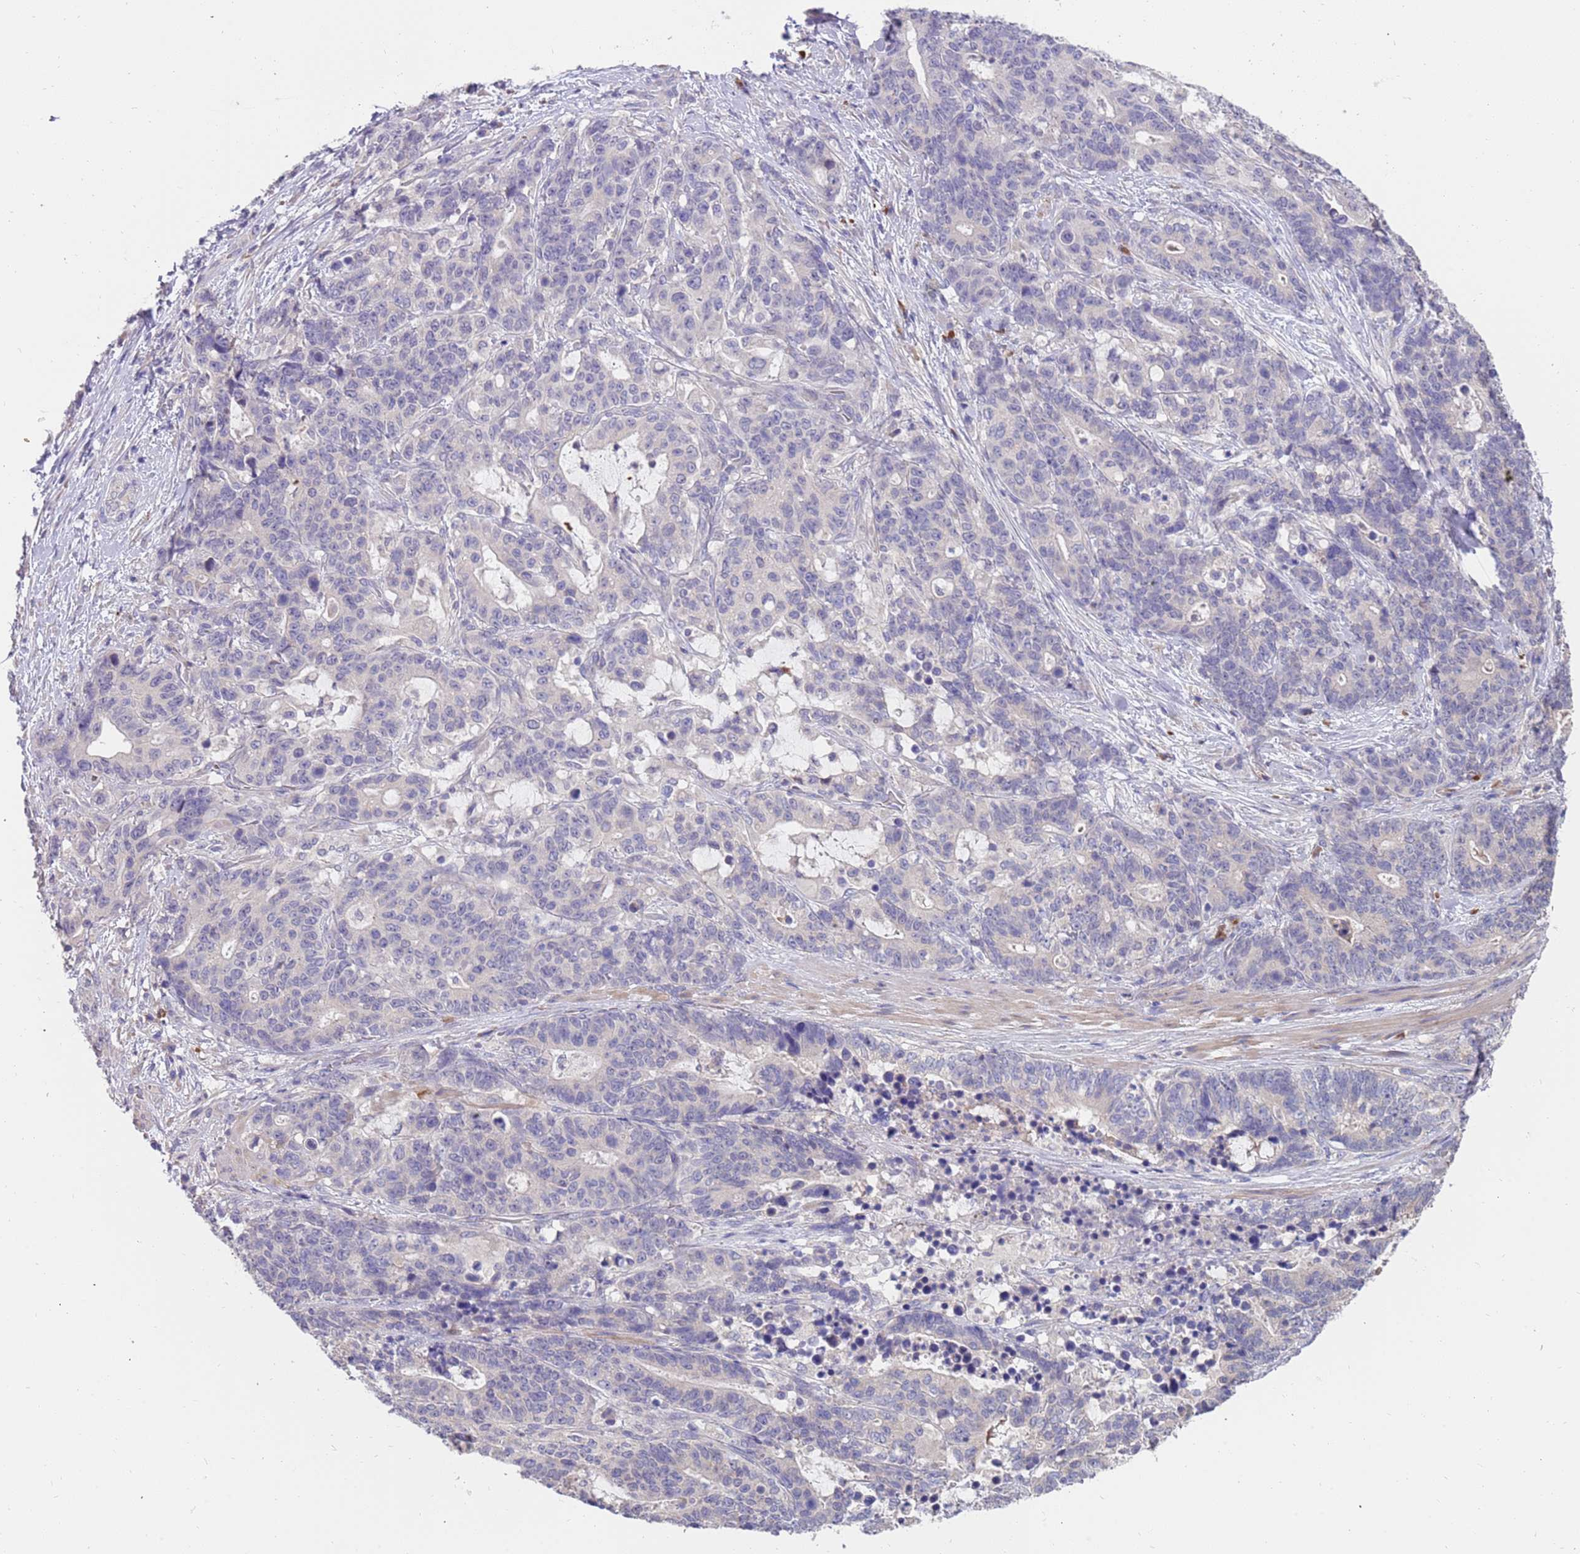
{"staining": {"intensity": "negative", "quantity": "none", "location": "none"}, "tissue": "stomach cancer", "cell_type": "Tumor cells", "image_type": "cancer", "snomed": [{"axis": "morphology", "description": "Normal tissue, NOS"}, {"axis": "morphology", "description": "Adenocarcinoma, NOS"}, {"axis": "topography", "description": "Stomach"}], "caption": "The histopathology image exhibits no significant expression in tumor cells of stomach adenocarcinoma.", "gene": "ZNF746", "patient": {"sex": "female", "age": 64}}